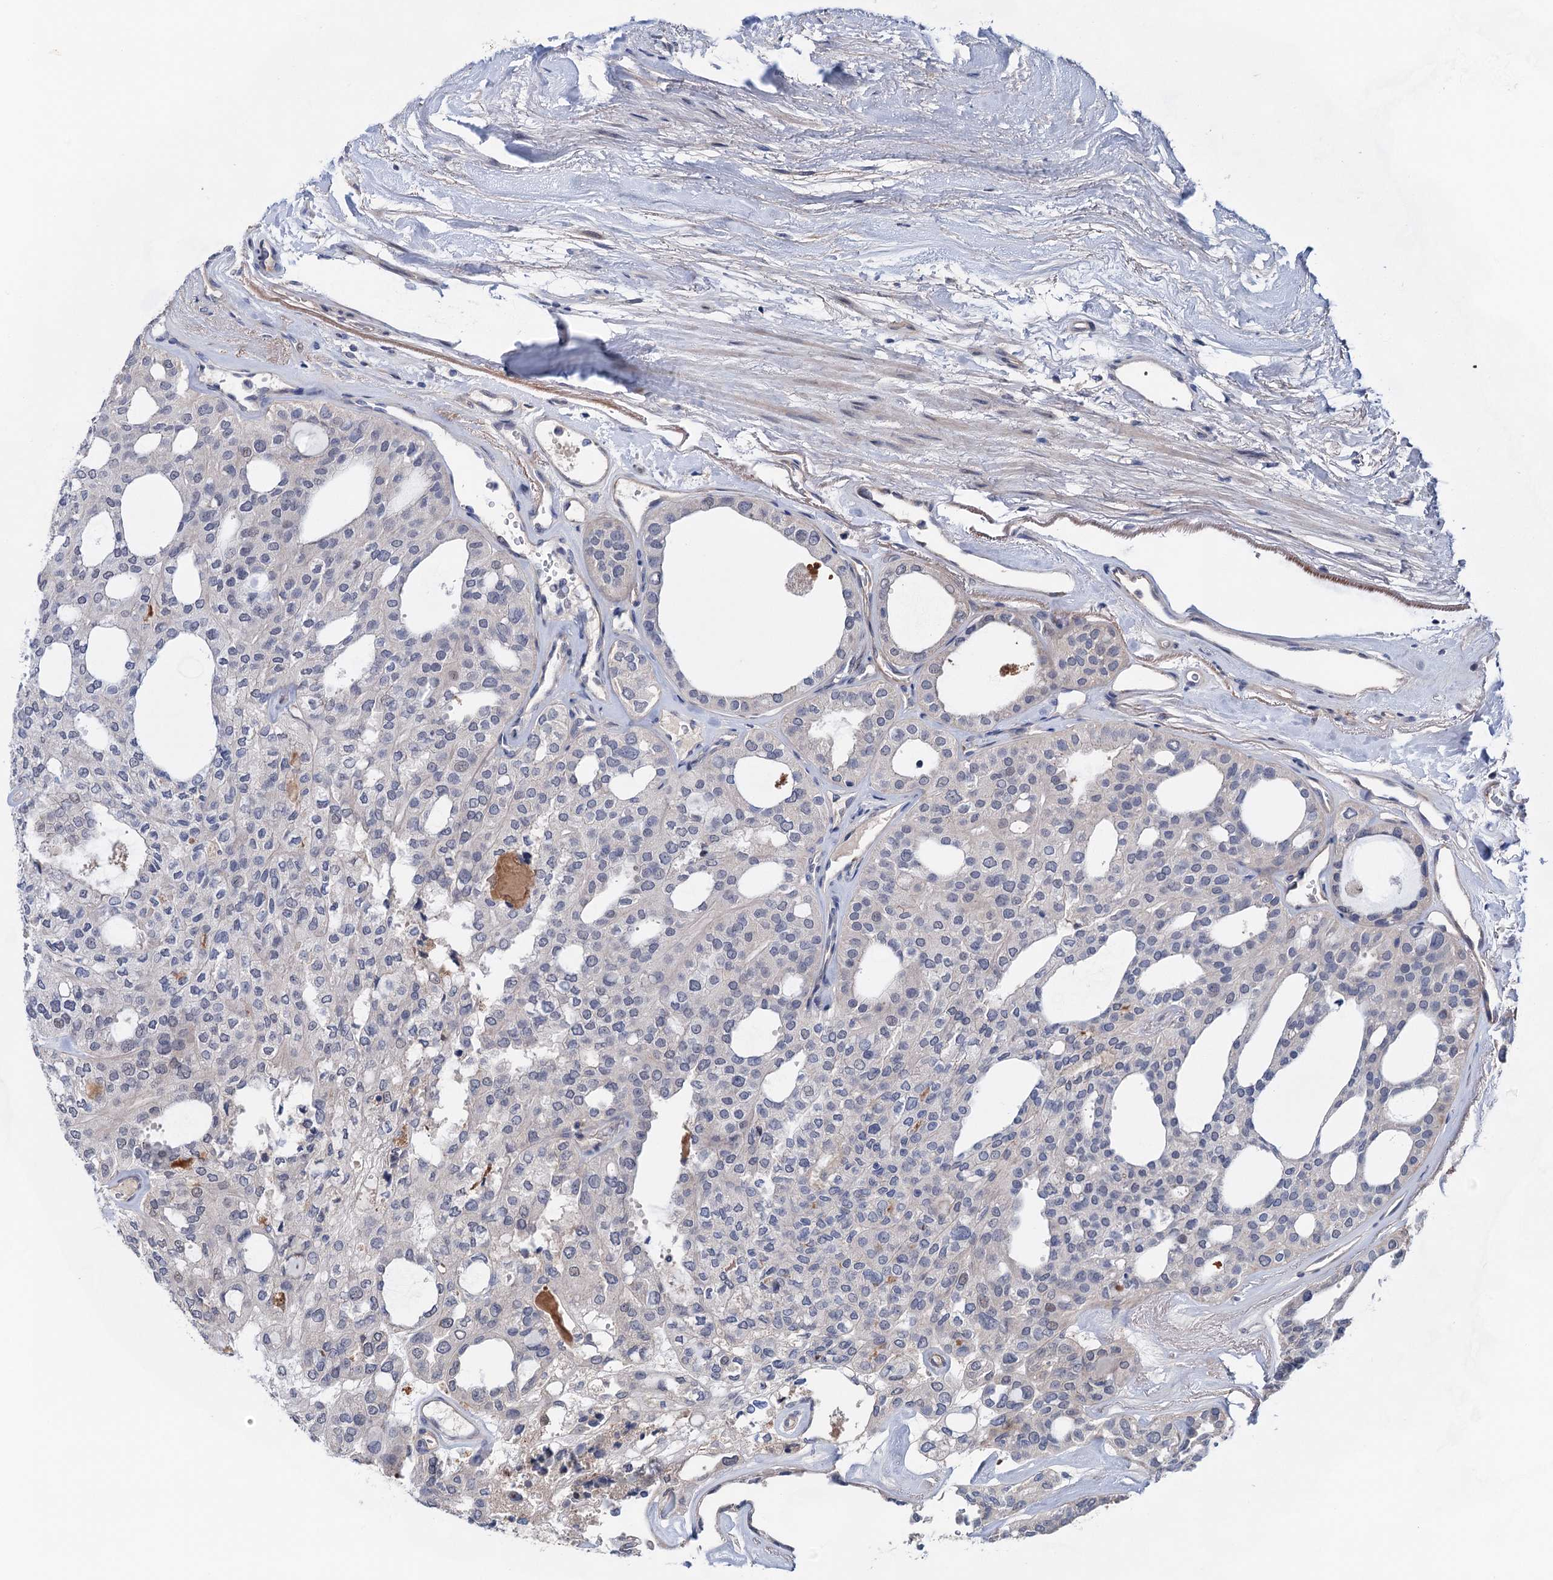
{"staining": {"intensity": "negative", "quantity": "none", "location": "none"}, "tissue": "thyroid cancer", "cell_type": "Tumor cells", "image_type": "cancer", "snomed": [{"axis": "morphology", "description": "Follicular adenoma carcinoma, NOS"}, {"axis": "topography", "description": "Thyroid gland"}], "caption": "DAB (3,3'-diaminobenzidine) immunohistochemical staining of thyroid cancer (follicular adenoma carcinoma) exhibits no significant staining in tumor cells.", "gene": "MORN3", "patient": {"sex": "male", "age": 75}}